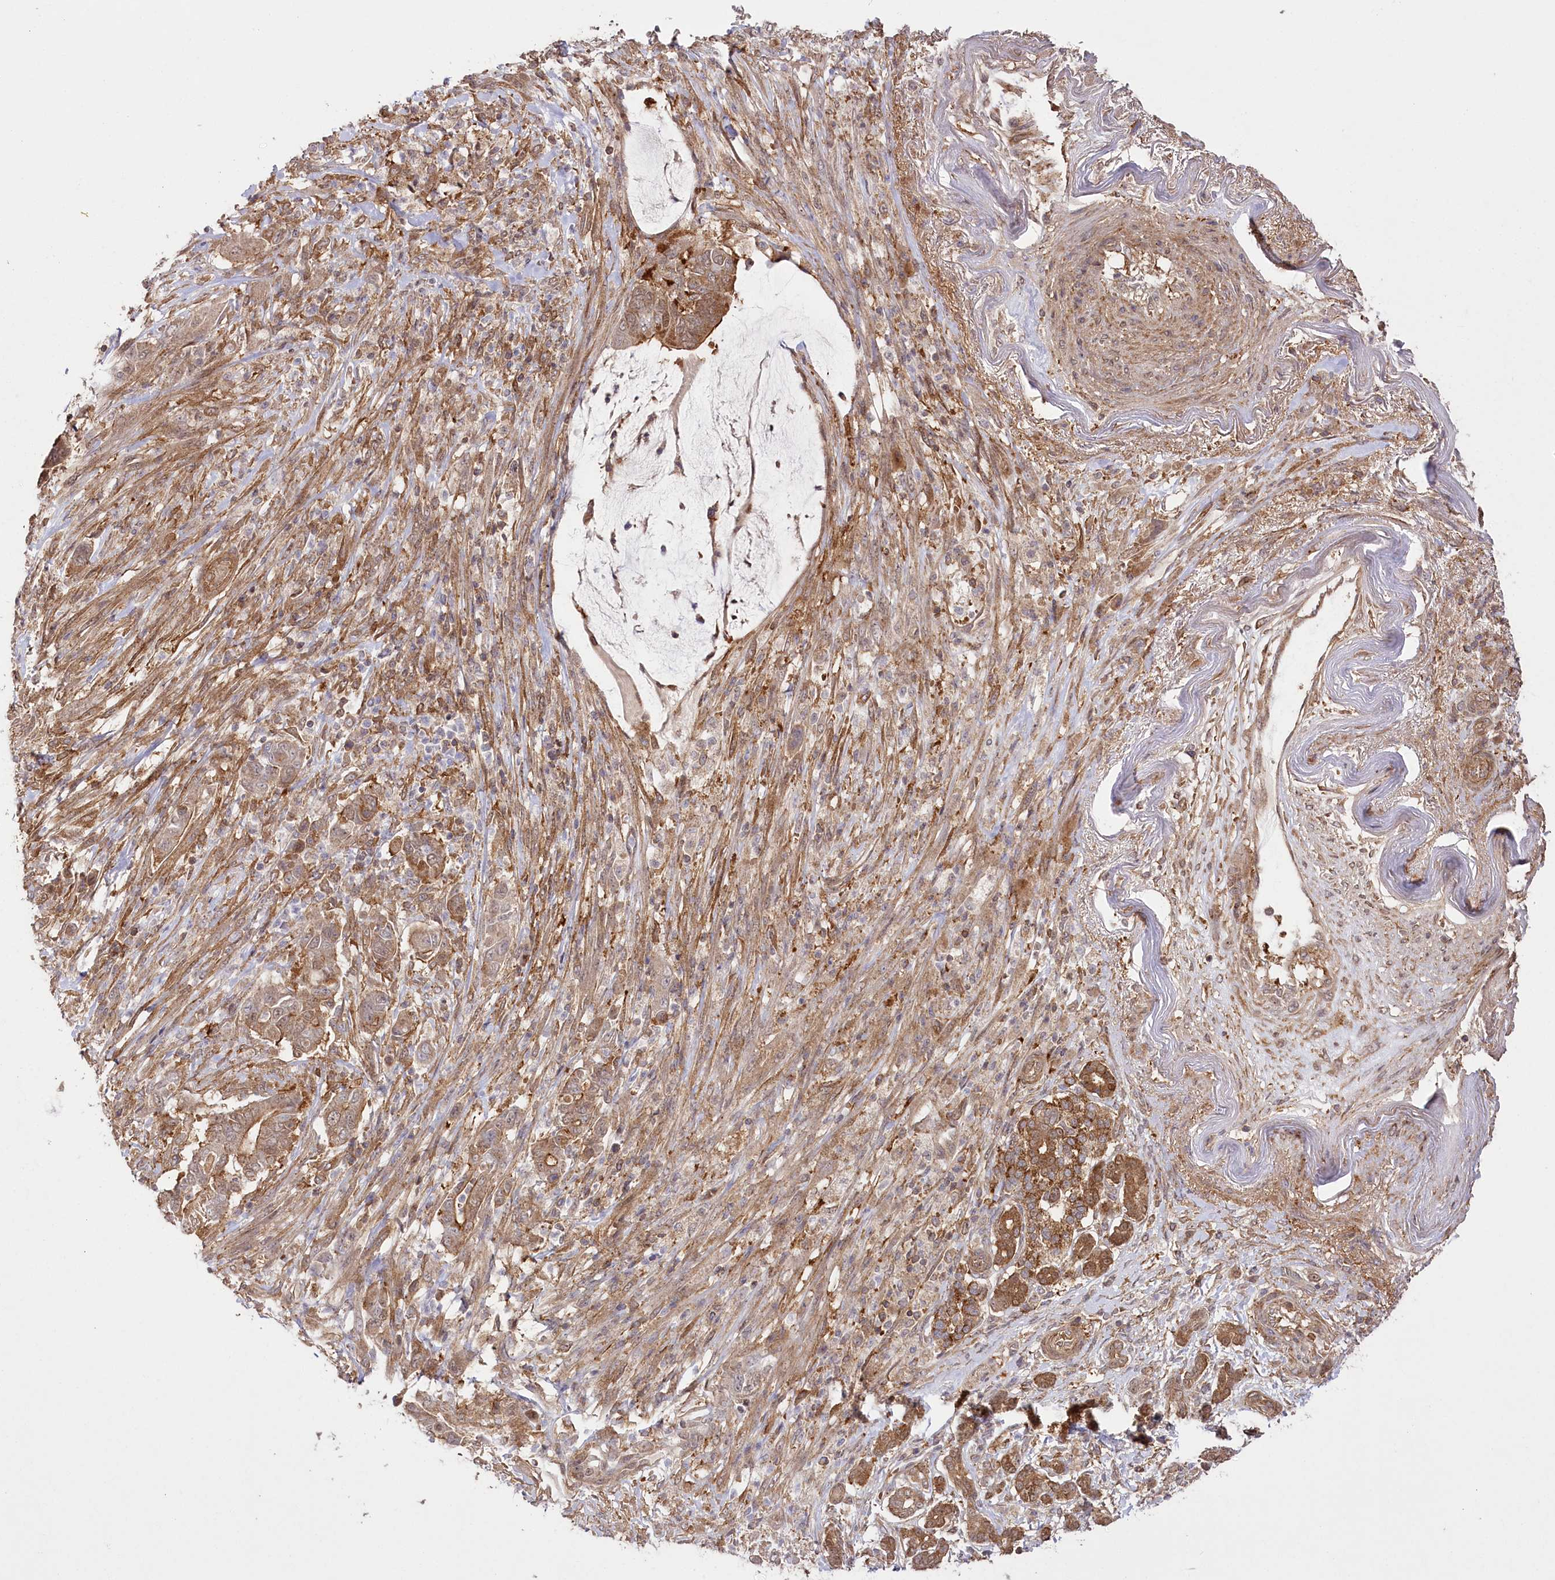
{"staining": {"intensity": "moderate", "quantity": ">75%", "location": "cytoplasmic/membranous"}, "tissue": "pancreatic cancer", "cell_type": "Tumor cells", "image_type": "cancer", "snomed": [{"axis": "morphology", "description": "Adenocarcinoma, NOS"}, {"axis": "topography", "description": "Pancreas"}], "caption": "Immunohistochemical staining of adenocarcinoma (pancreatic) exhibits medium levels of moderate cytoplasmic/membranous protein positivity in about >75% of tumor cells. Nuclei are stained in blue.", "gene": "CCDC91", "patient": {"sex": "male", "age": 68}}